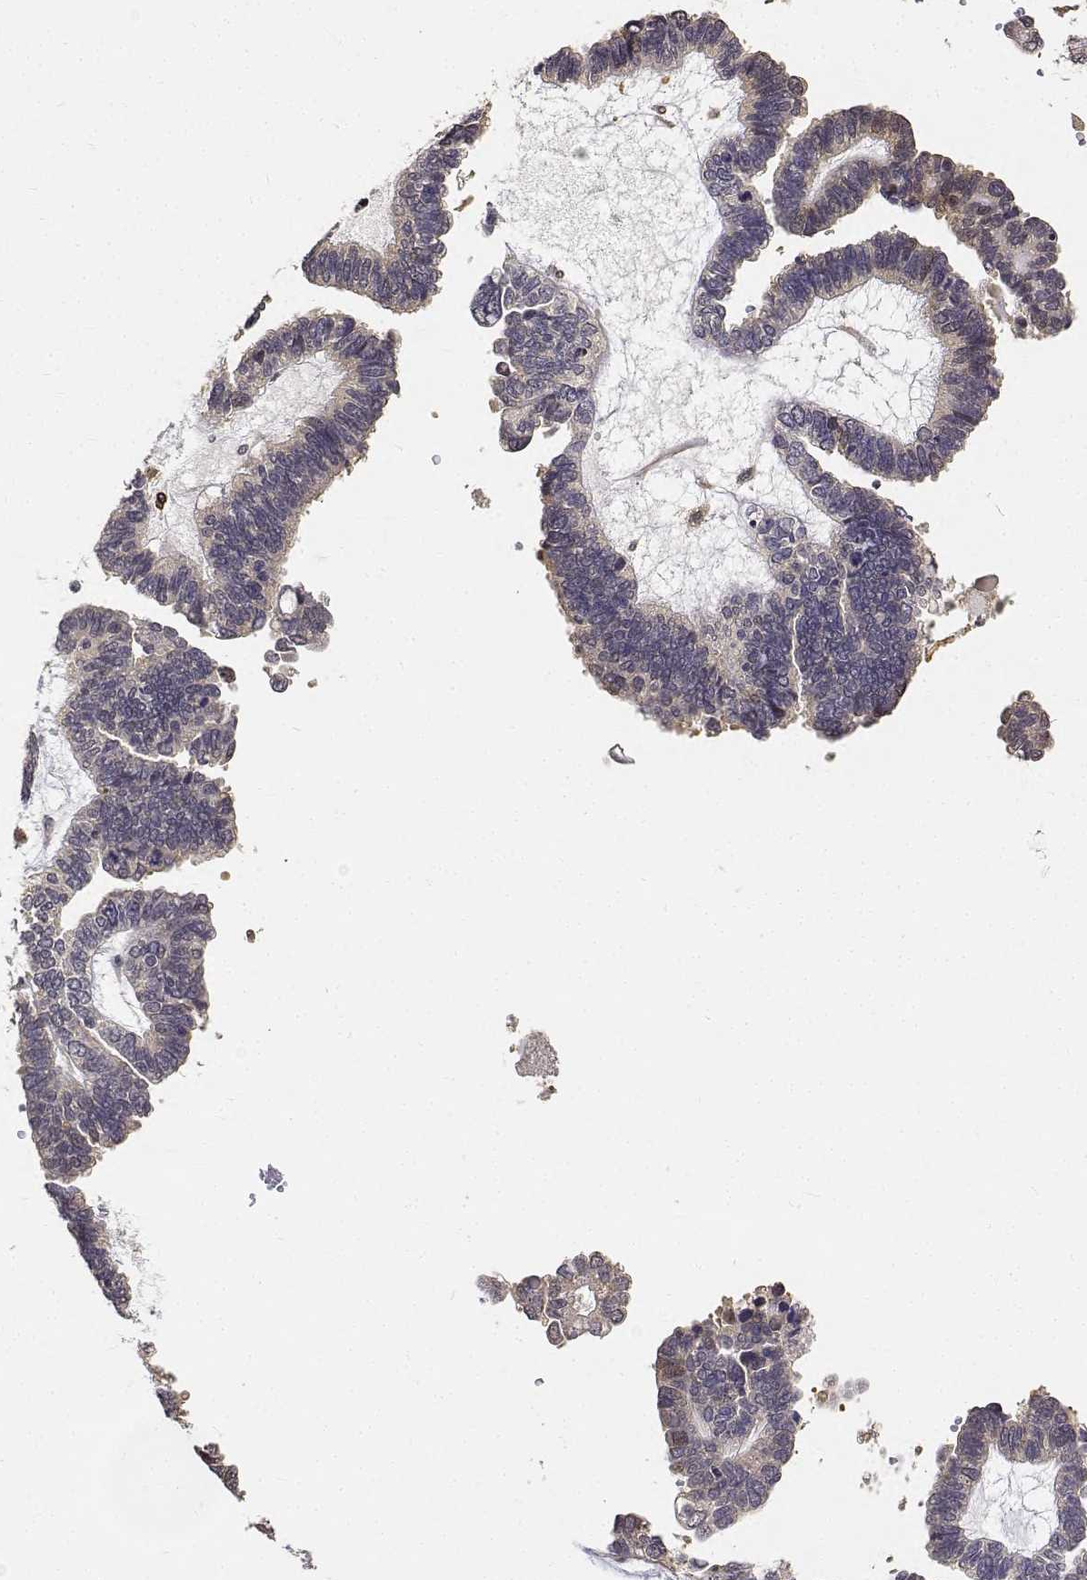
{"staining": {"intensity": "negative", "quantity": "none", "location": "none"}, "tissue": "ovarian cancer", "cell_type": "Tumor cells", "image_type": "cancer", "snomed": [{"axis": "morphology", "description": "Cystadenocarcinoma, serous, NOS"}, {"axis": "topography", "description": "Ovary"}], "caption": "Histopathology image shows no significant protein staining in tumor cells of serous cystadenocarcinoma (ovarian).", "gene": "PCID2", "patient": {"sex": "female", "age": 51}}